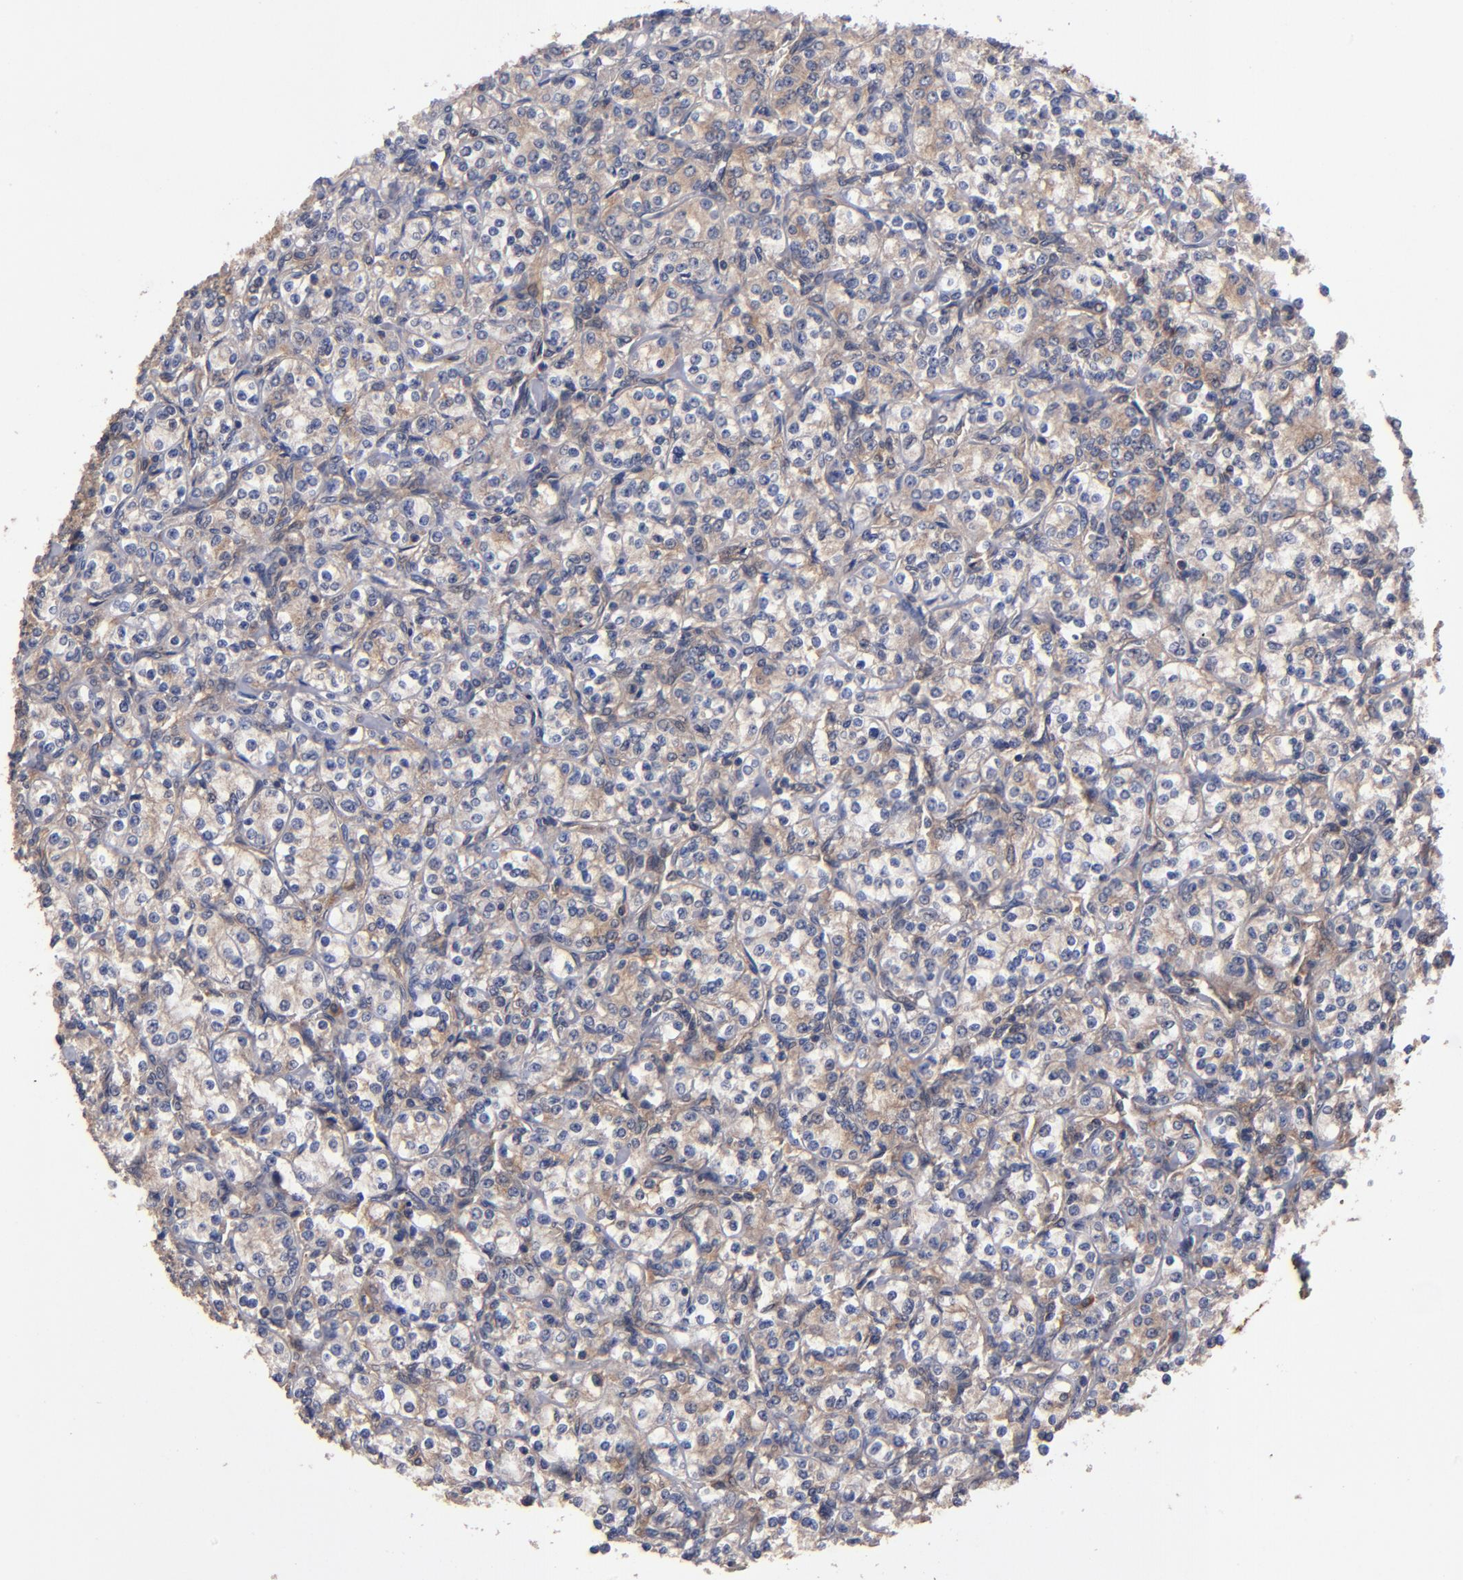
{"staining": {"intensity": "weak", "quantity": ">75%", "location": "cytoplasmic/membranous"}, "tissue": "renal cancer", "cell_type": "Tumor cells", "image_type": "cancer", "snomed": [{"axis": "morphology", "description": "Adenocarcinoma, NOS"}, {"axis": "topography", "description": "Kidney"}], "caption": "Protein analysis of renal adenocarcinoma tissue shows weak cytoplasmic/membranous staining in approximately >75% of tumor cells.", "gene": "BDKRB1", "patient": {"sex": "male", "age": 77}}